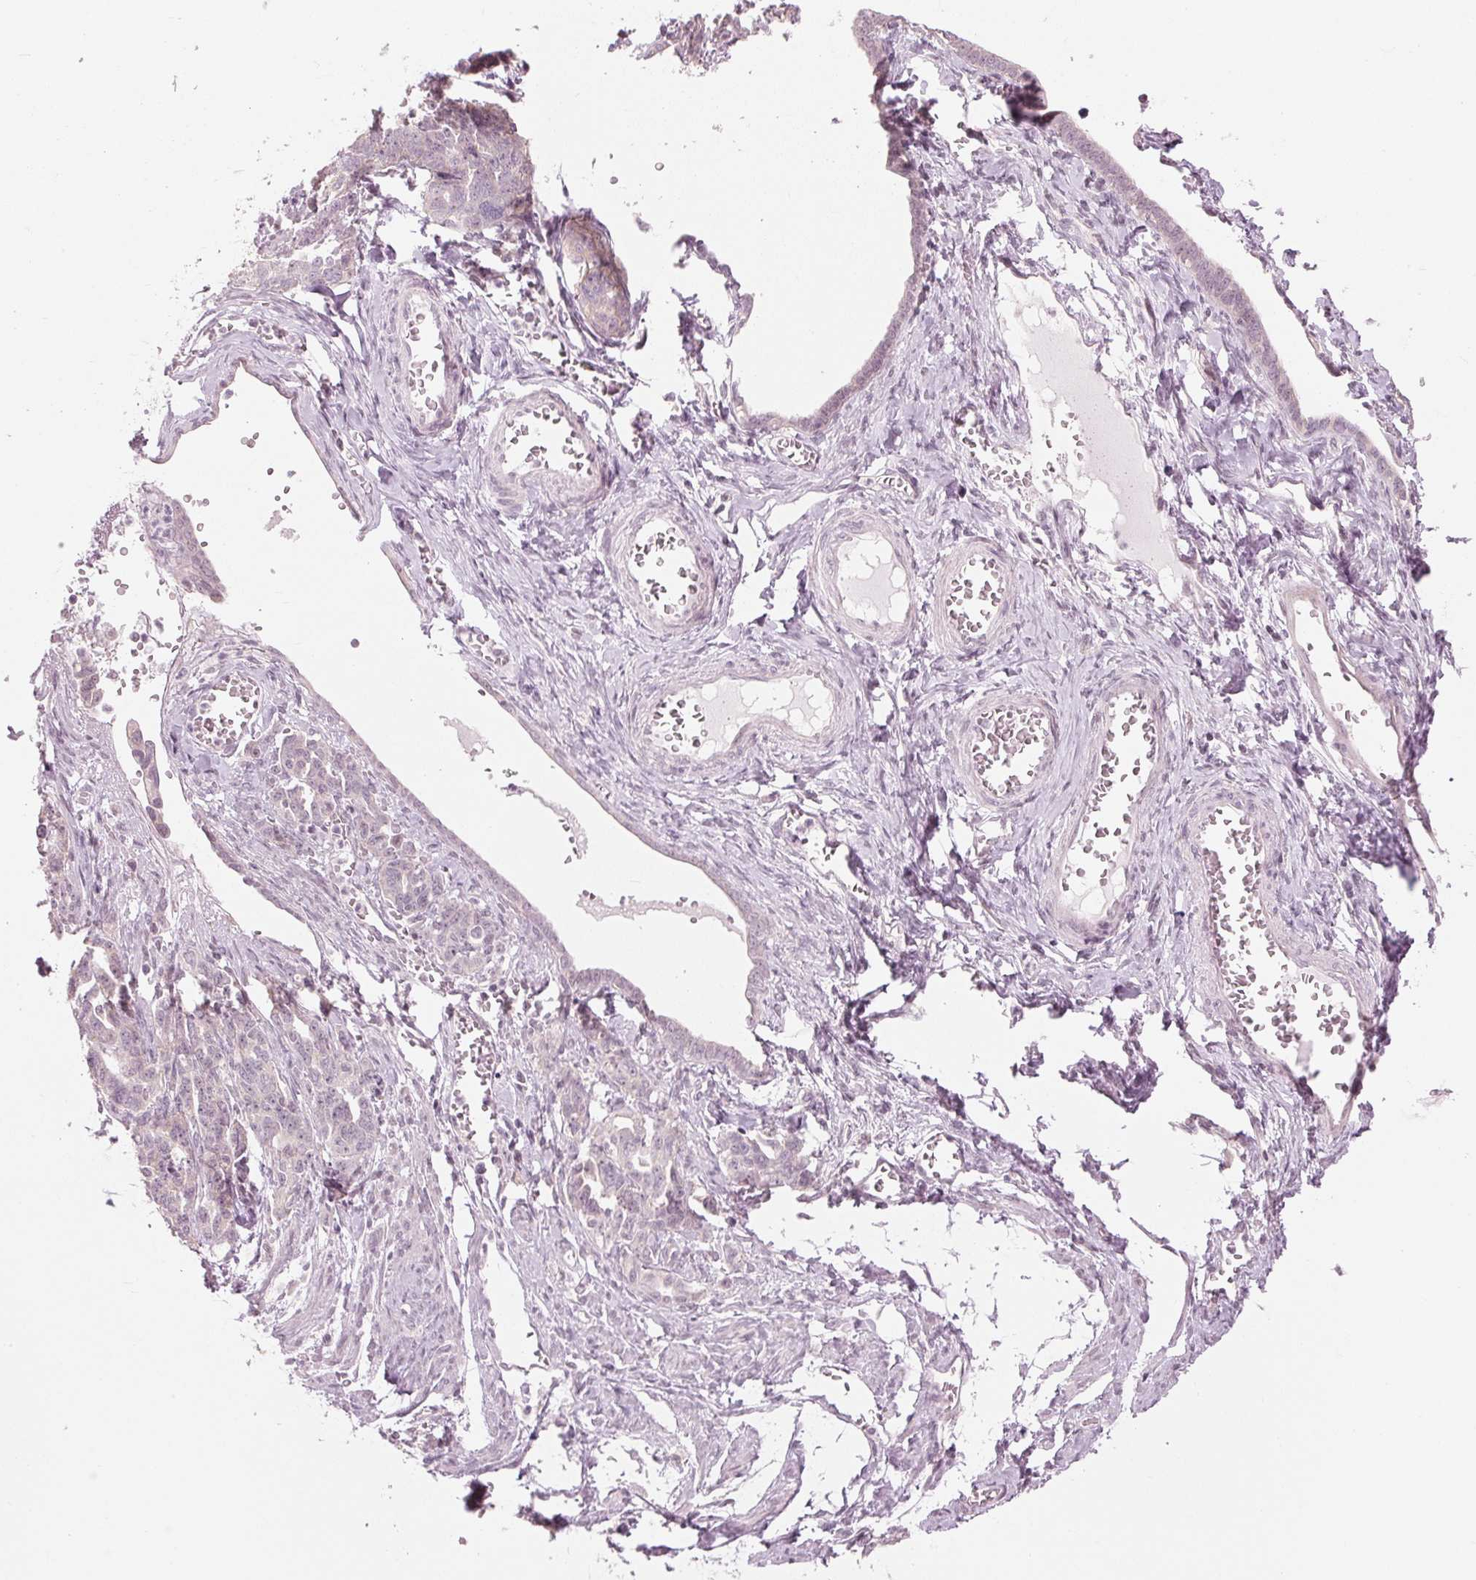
{"staining": {"intensity": "negative", "quantity": "none", "location": "none"}, "tissue": "ovarian cancer", "cell_type": "Tumor cells", "image_type": "cancer", "snomed": [{"axis": "morphology", "description": "Cystadenocarcinoma, serous, NOS"}, {"axis": "topography", "description": "Ovary"}], "caption": "Serous cystadenocarcinoma (ovarian) was stained to show a protein in brown. There is no significant staining in tumor cells.", "gene": "TMED6", "patient": {"sex": "female", "age": 69}}